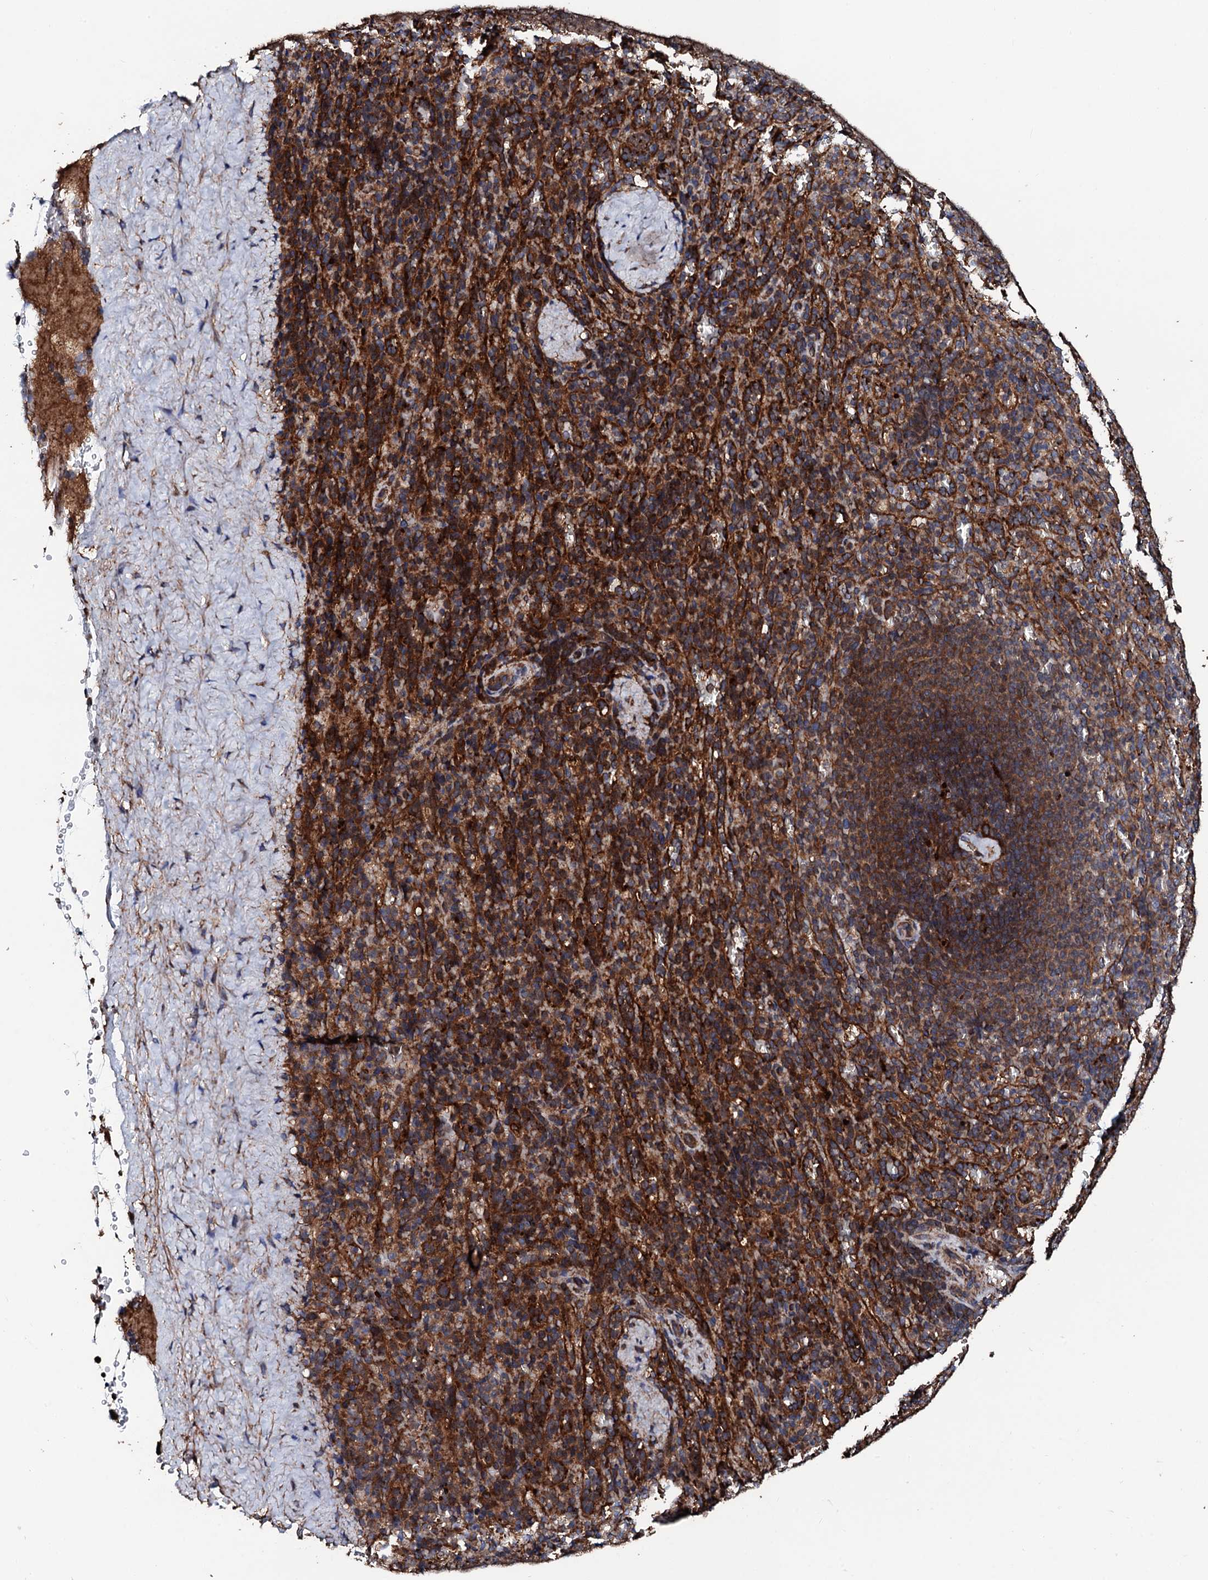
{"staining": {"intensity": "moderate", "quantity": "25%-75%", "location": "cytoplasmic/membranous"}, "tissue": "spleen", "cell_type": "Cells in red pulp", "image_type": "normal", "snomed": [{"axis": "morphology", "description": "Normal tissue, NOS"}, {"axis": "topography", "description": "Spleen"}], "caption": "Spleen stained with DAB IHC displays medium levels of moderate cytoplasmic/membranous expression in about 25%-75% of cells in red pulp. (IHC, brightfield microscopy, high magnification).", "gene": "CKAP5", "patient": {"sex": "female", "age": 21}}